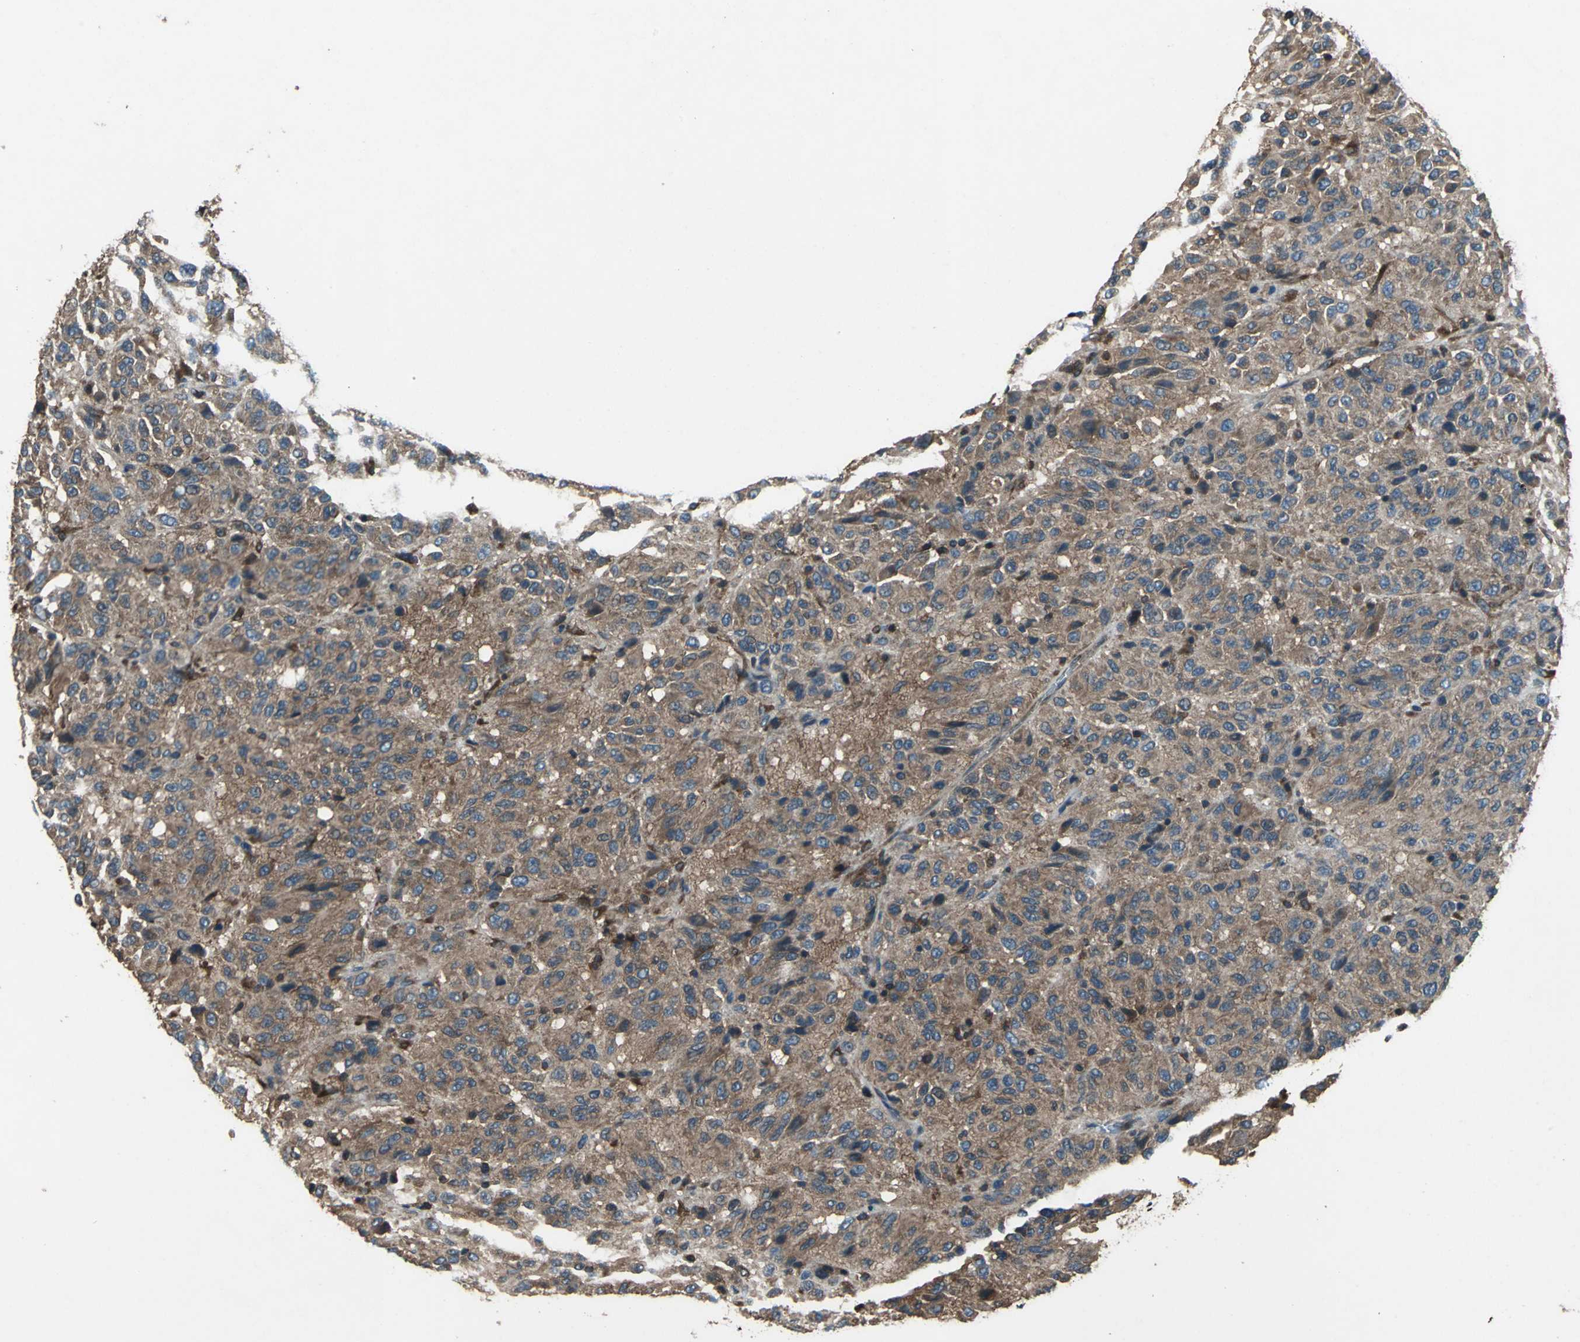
{"staining": {"intensity": "strong", "quantity": ">75%", "location": "cytoplasmic/membranous"}, "tissue": "melanoma", "cell_type": "Tumor cells", "image_type": "cancer", "snomed": [{"axis": "morphology", "description": "Malignant melanoma, Metastatic site"}, {"axis": "topography", "description": "Lung"}], "caption": "Malignant melanoma (metastatic site) stained with IHC displays strong cytoplasmic/membranous expression in about >75% of tumor cells.", "gene": "CAPN1", "patient": {"sex": "male", "age": 64}}